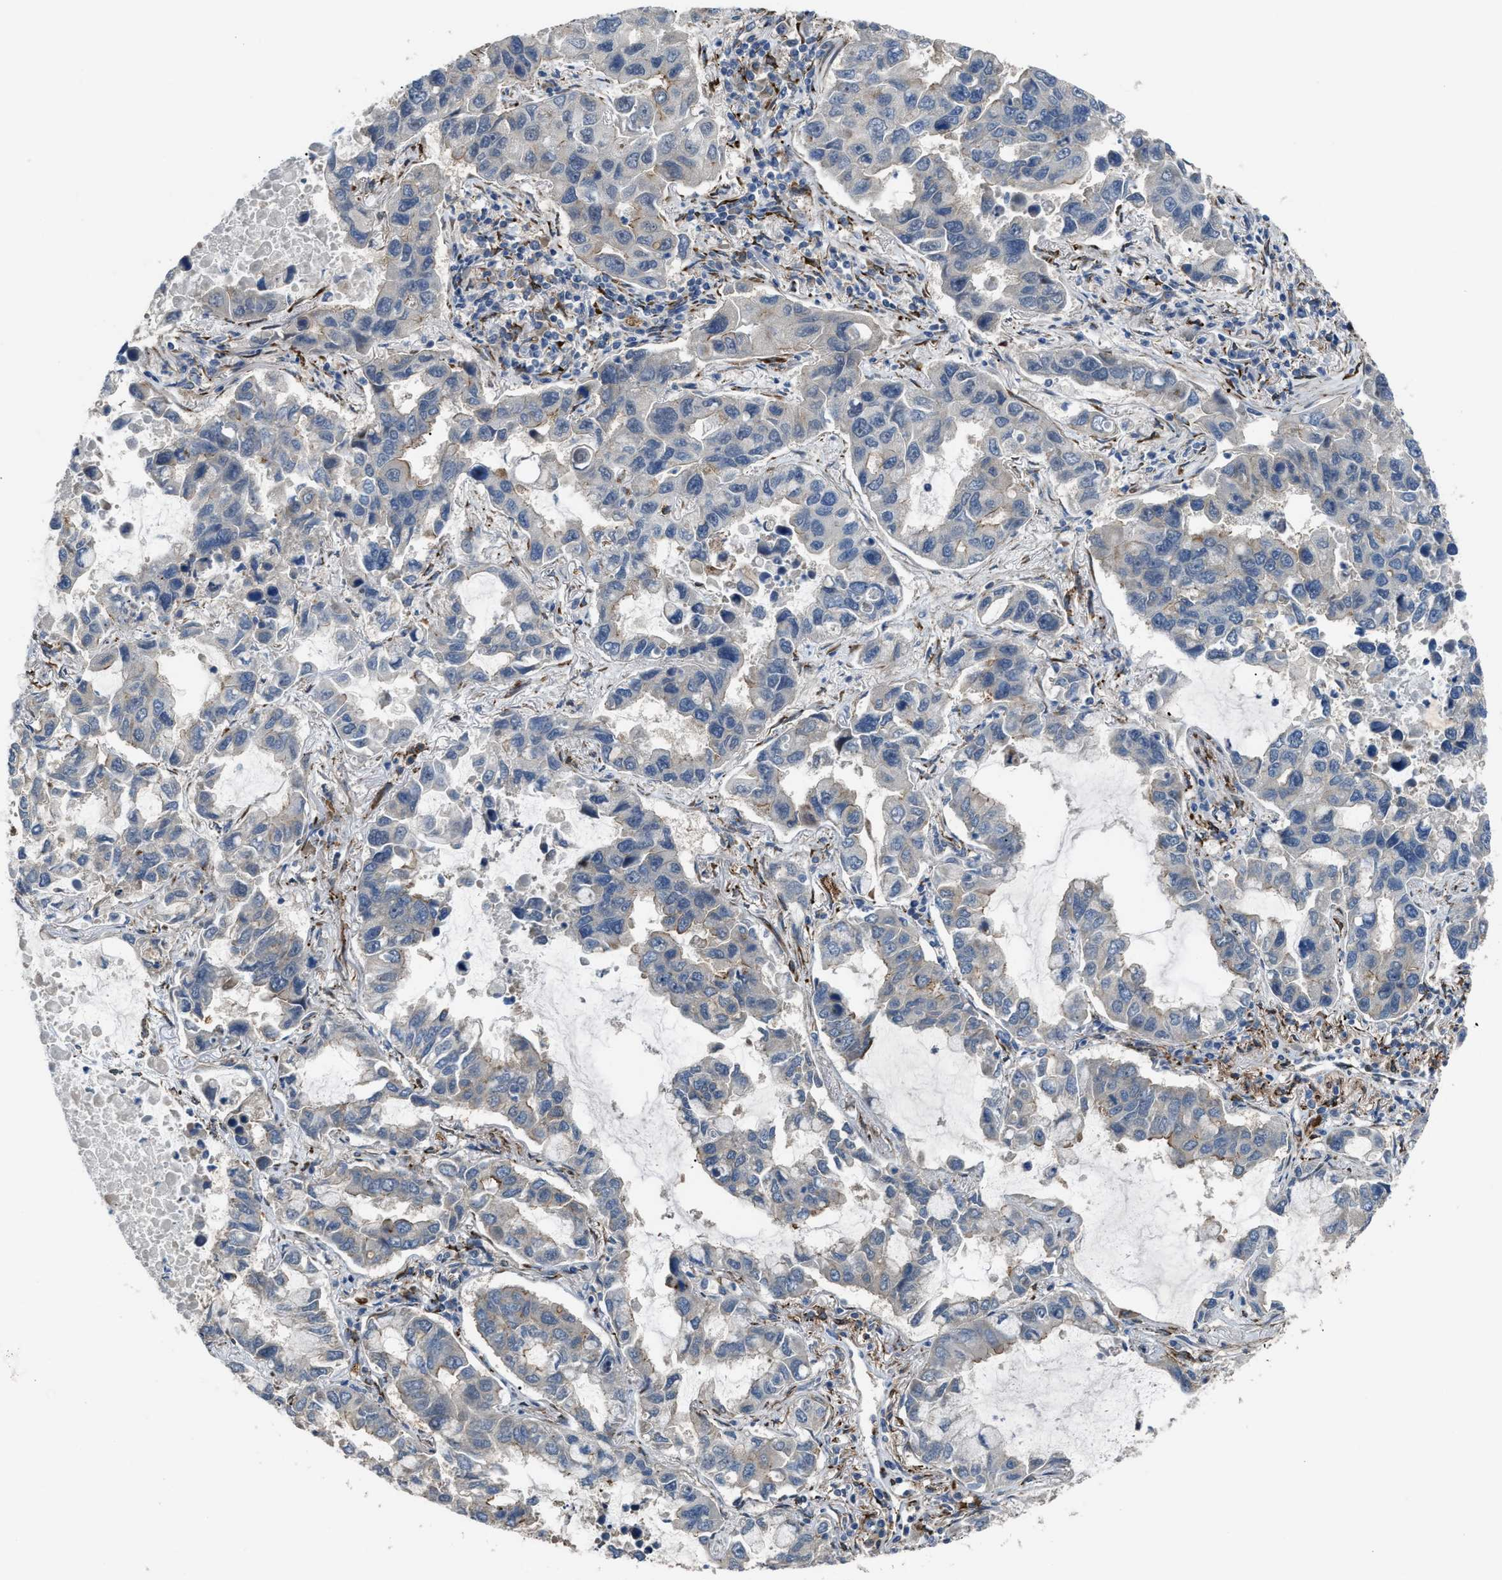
{"staining": {"intensity": "negative", "quantity": "none", "location": "none"}, "tissue": "lung cancer", "cell_type": "Tumor cells", "image_type": "cancer", "snomed": [{"axis": "morphology", "description": "Adenocarcinoma, NOS"}, {"axis": "topography", "description": "Lung"}], "caption": "Tumor cells show no significant protein staining in lung adenocarcinoma. The staining was performed using DAB (3,3'-diaminobenzidine) to visualize the protein expression in brown, while the nuclei were stained in blue with hematoxylin (Magnification: 20x).", "gene": "SELENOM", "patient": {"sex": "male", "age": 64}}